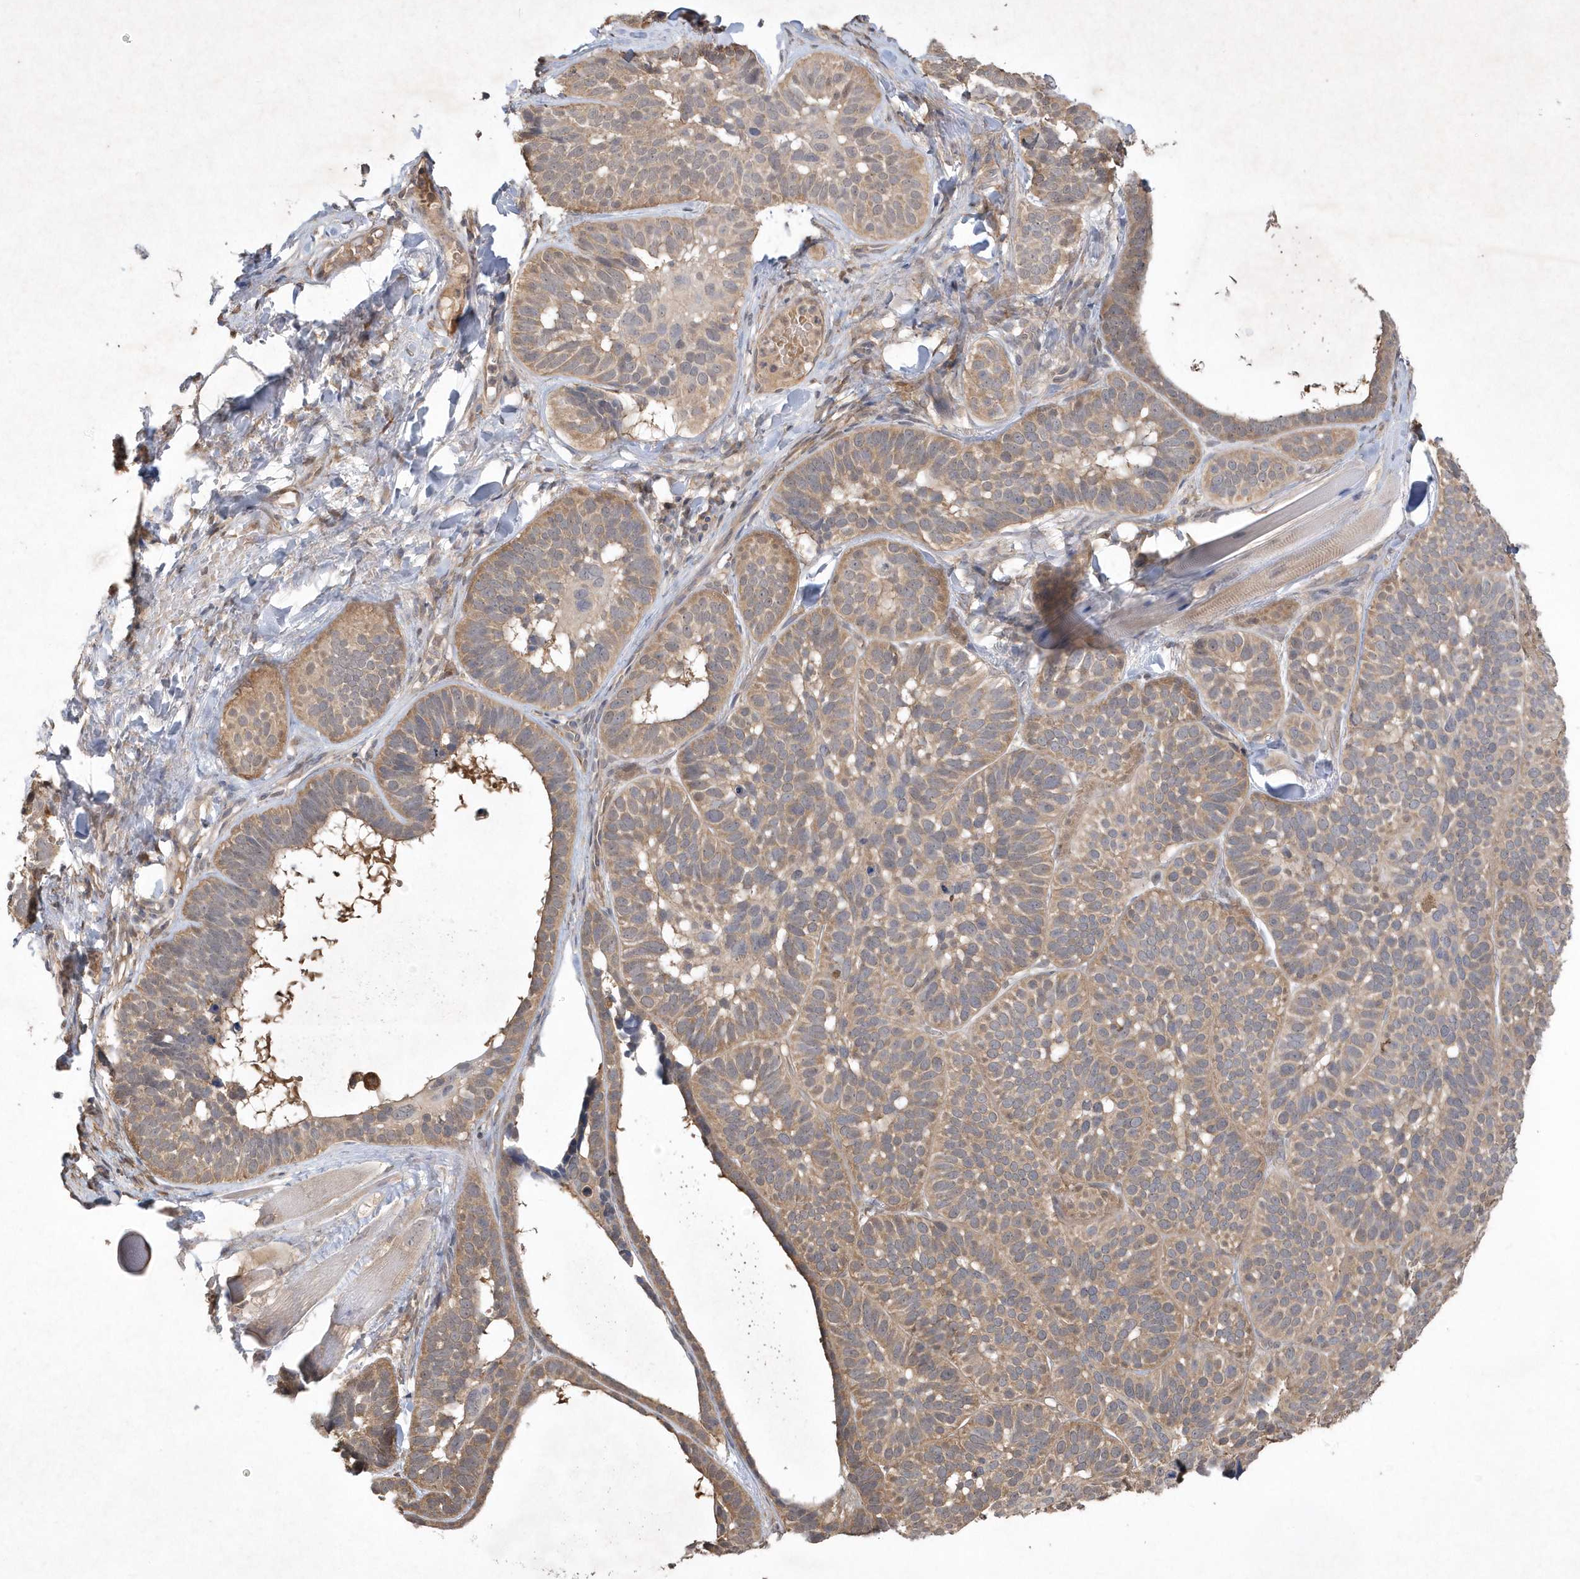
{"staining": {"intensity": "weak", "quantity": ">75%", "location": "cytoplasmic/membranous"}, "tissue": "skin cancer", "cell_type": "Tumor cells", "image_type": "cancer", "snomed": [{"axis": "morphology", "description": "Basal cell carcinoma"}, {"axis": "topography", "description": "Skin"}], "caption": "A histopathology image of skin basal cell carcinoma stained for a protein shows weak cytoplasmic/membranous brown staining in tumor cells.", "gene": "AKR7A2", "patient": {"sex": "male", "age": 62}}